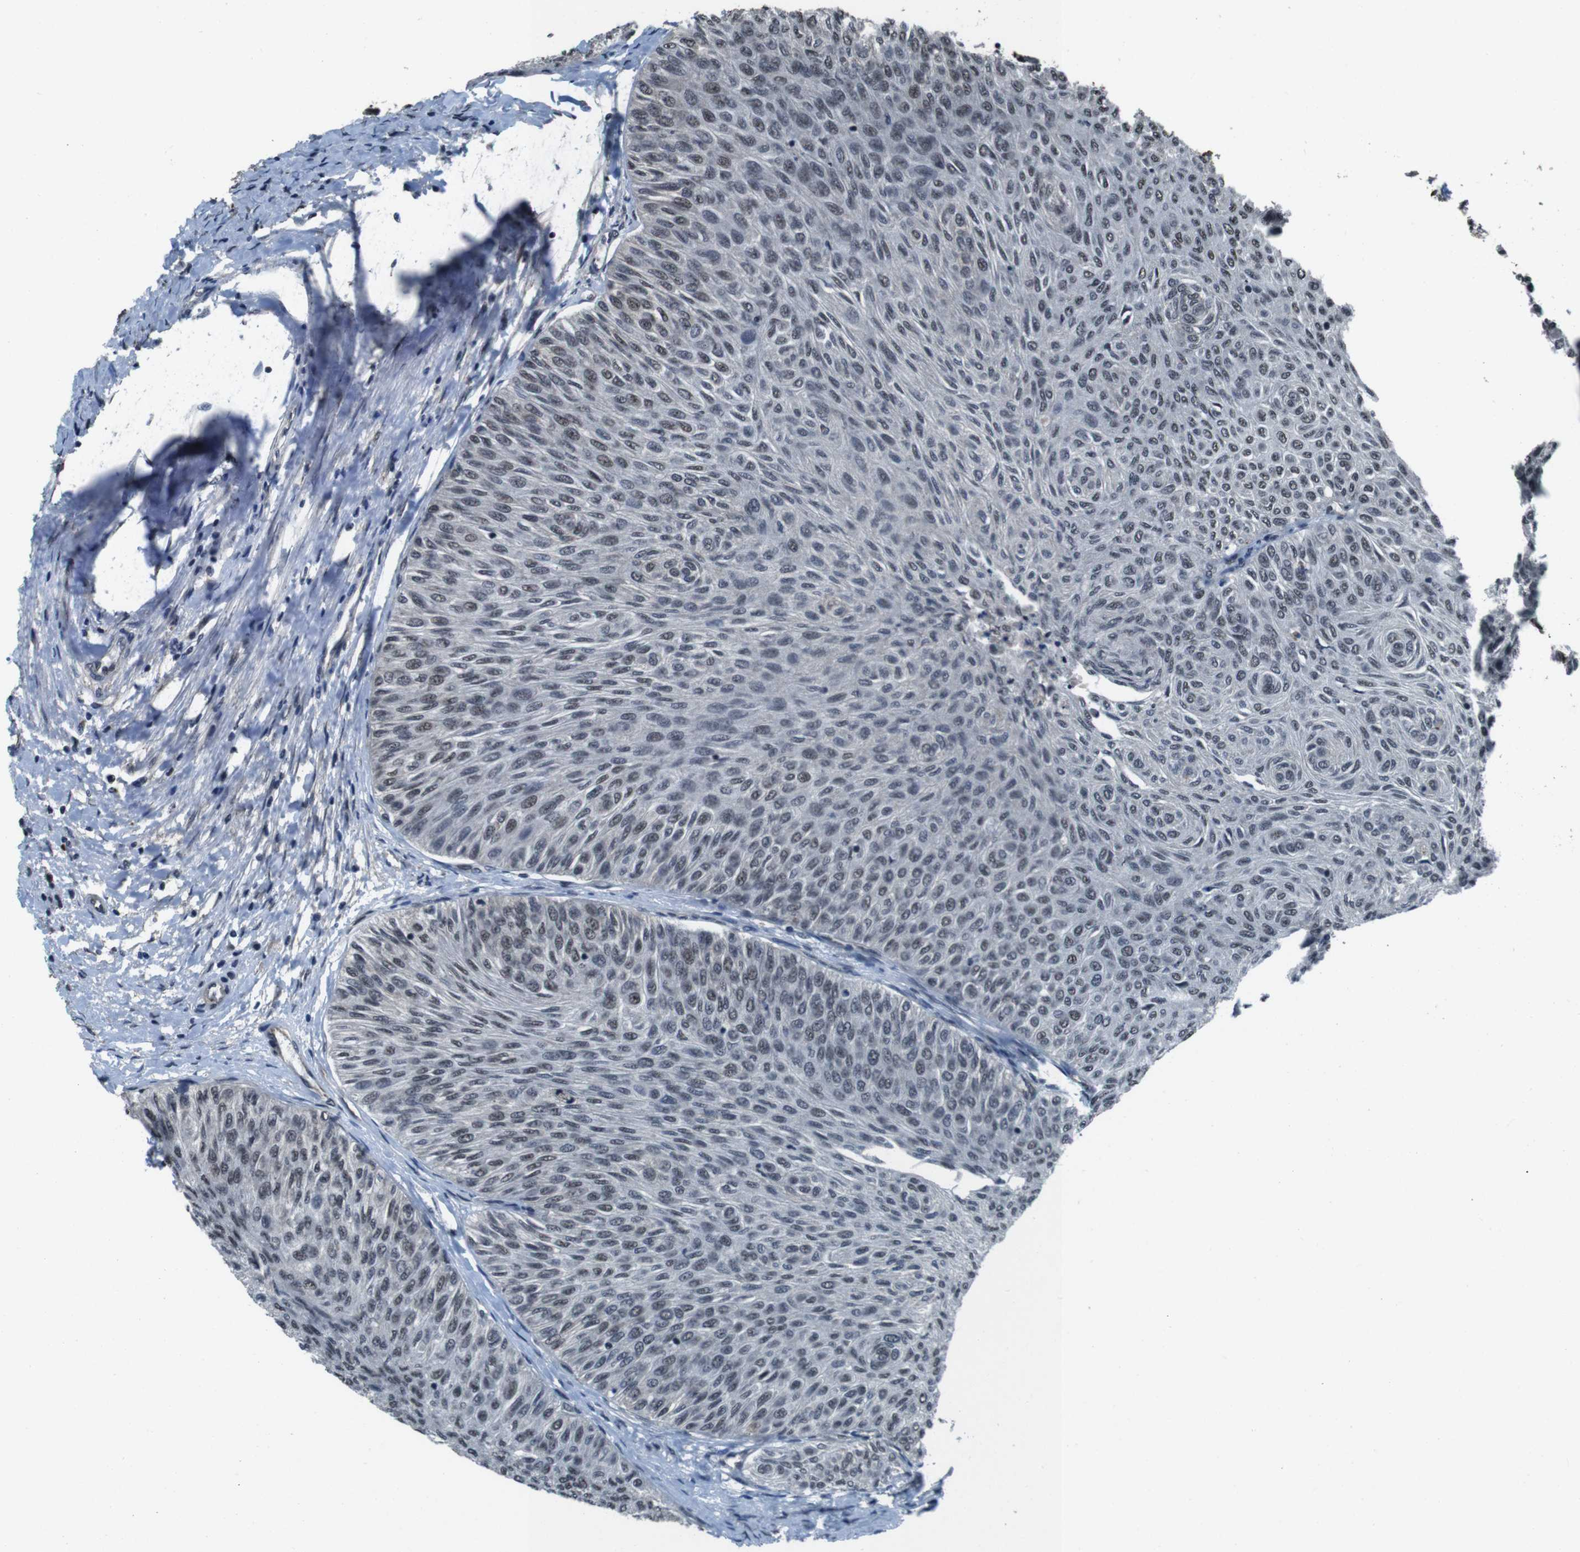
{"staining": {"intensity": "weak", "quantity": "25%-75%", "location": "nuclear"}, "tissue": "urothelial cancer", "cell_type": "Tumor cells", "image_type": "cancer", "snomed": [{"axis": "morphology", "description": "Urothelial carcinoma, Low grade"}, {"axis": "topography", "description": "Urinary bladder"}], "caption": "The image displays a brown stain indicating the presence of a protein in the nuclear of tumor cells in urothelial carcinoma (low-grade).", "gene": "NR4A2", "patient": {"sex": "male", "age": 78}}